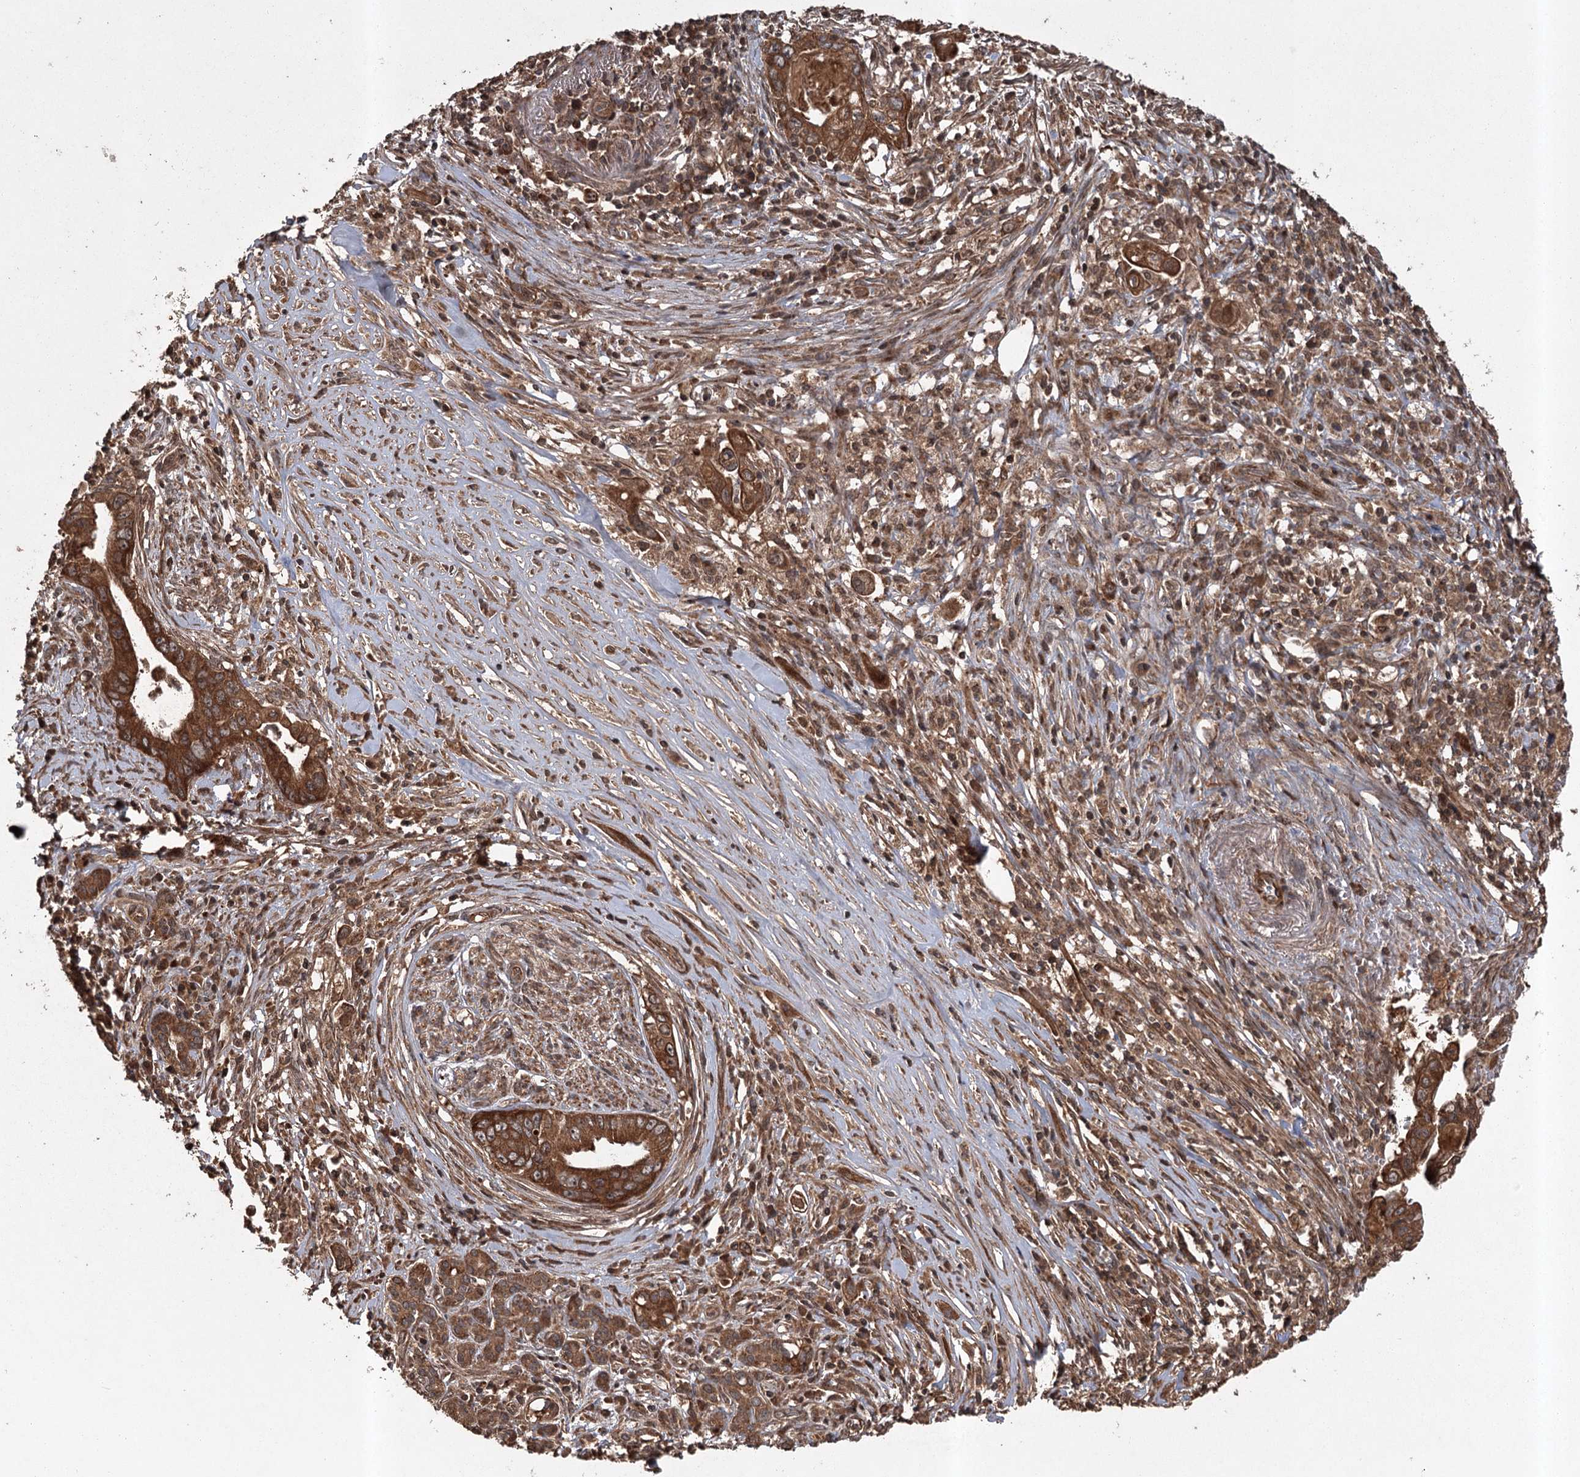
{"staining": {"intensity": "strong", "quantity": ">75%", "location": "cytoplasmic/membranous"}, "tissue": "pancreatic cancer", "cell_type": "Tumor cells", "image_type": "cancer", "snomed": [{"axis": "morphology", "description": "Adenocarcinoma, NOS"}, {"axis": "topography", "description": "Pancreas"}], "caption": "DAB (3,3'-diaminobenzidine) immunohistochemical staining of human adenocarcinoma (pancreatic) reveals strong cytoplasmic/membranous protein positivity in approximately >75% of tumor cells.", "gene": "RPAP3", "patient": {"sex": "female", "age": 73}}